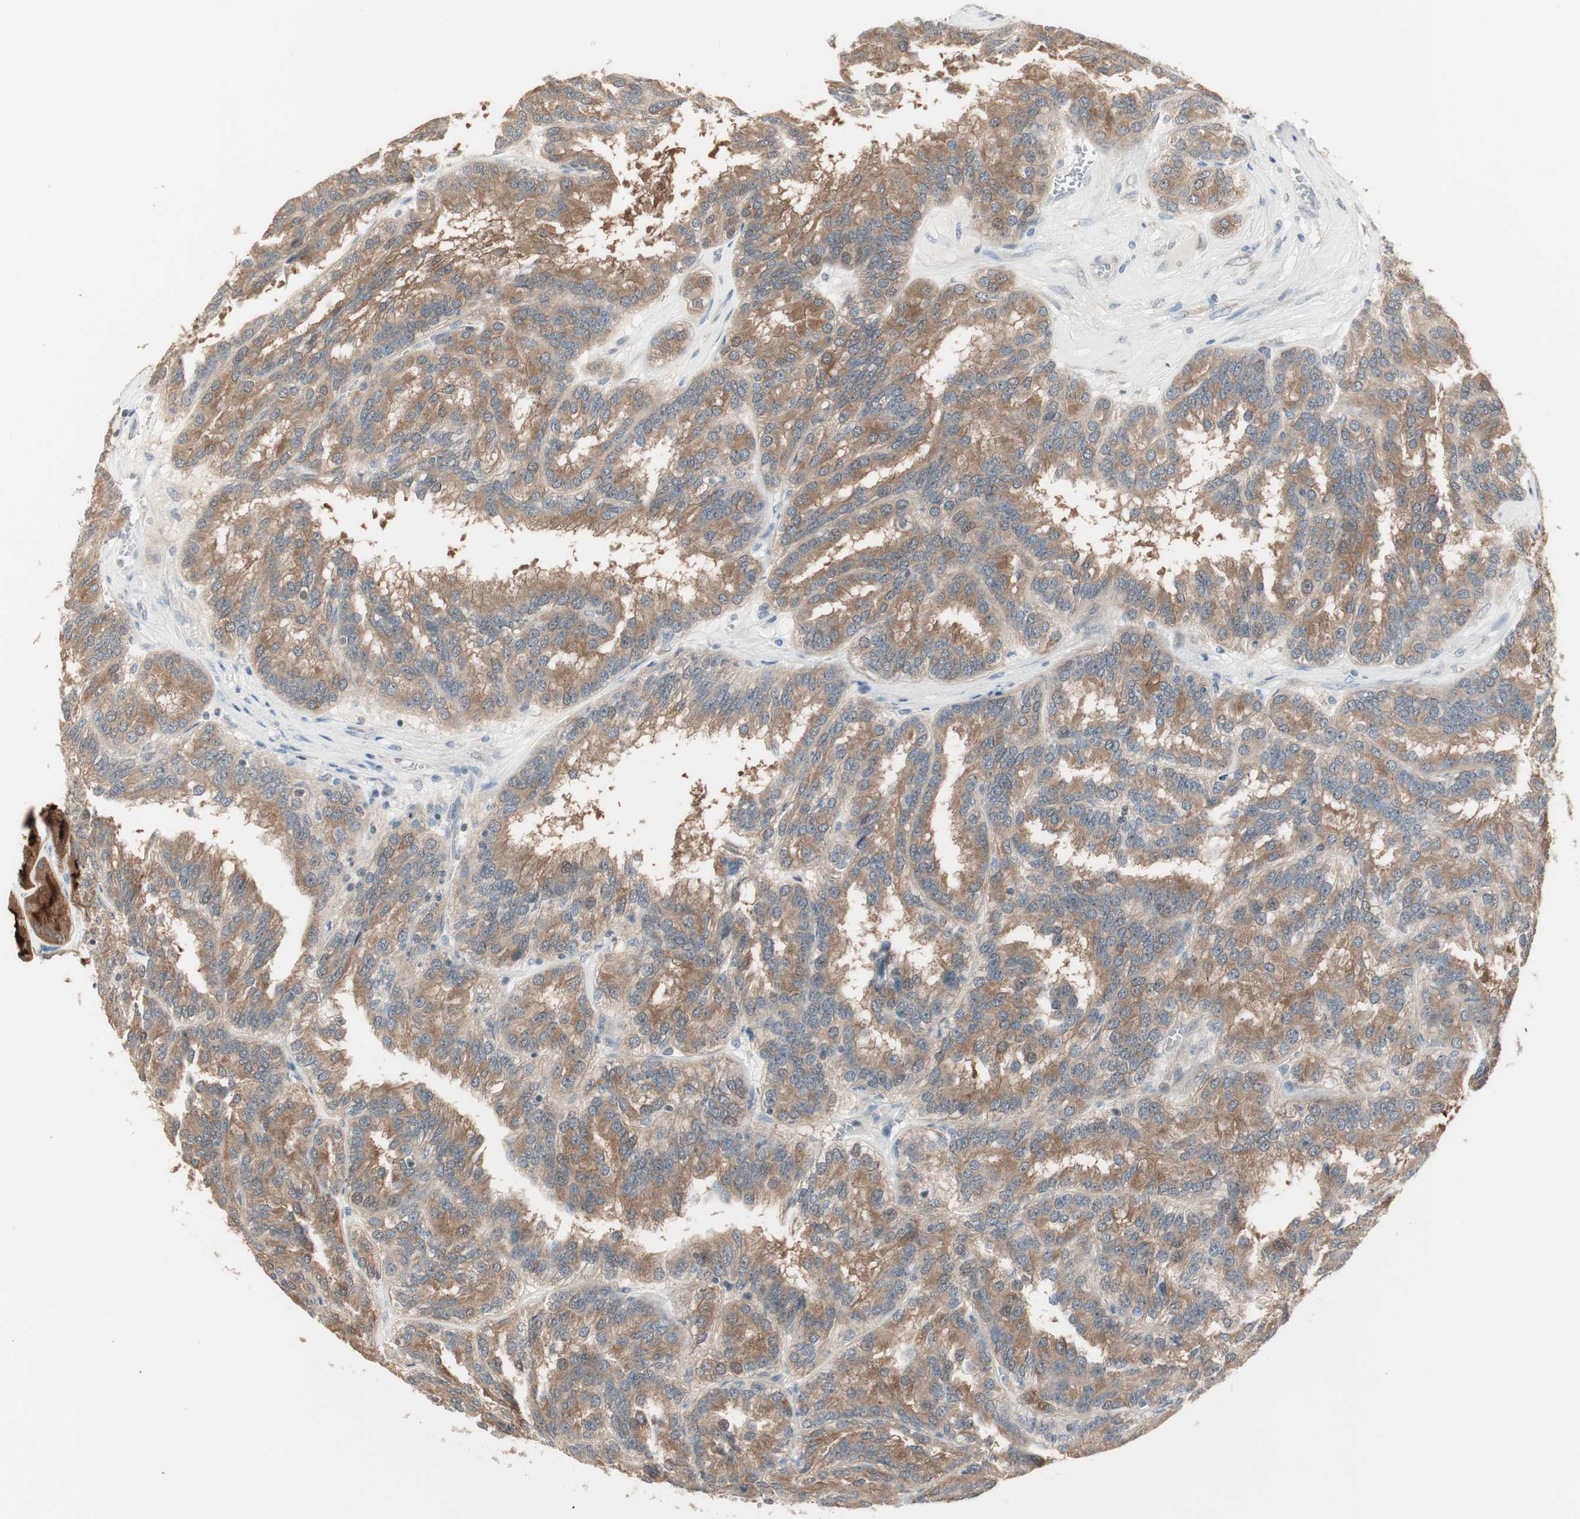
{"staining": {"intensity": "moderate", "quantity": ">75%", "location": "cytoplasmic/membranous"}, "tissue": "renal cancer", "cell_type": "Tumor cells", "image_type": "cancer", "snomed": [{"axis": "morphology", "description": "Adenocarcinoma, NOS"}, {"axis": "topography", "description": "Kidney"}], "caption": "High-magnification brightfield microscopy of adenocarcinoma (renal) stained with DAB (brown) and counterstained with hematoxylin (blue). tumor cells exhibit moderate cytoplasmic/membranous expression is seen in about>75% of cells. The protein of interest is shown in brown color, while the nuclei are stained blue.", "gene": "PDZK1", "patient": {"sex": "male", "age": 46}}